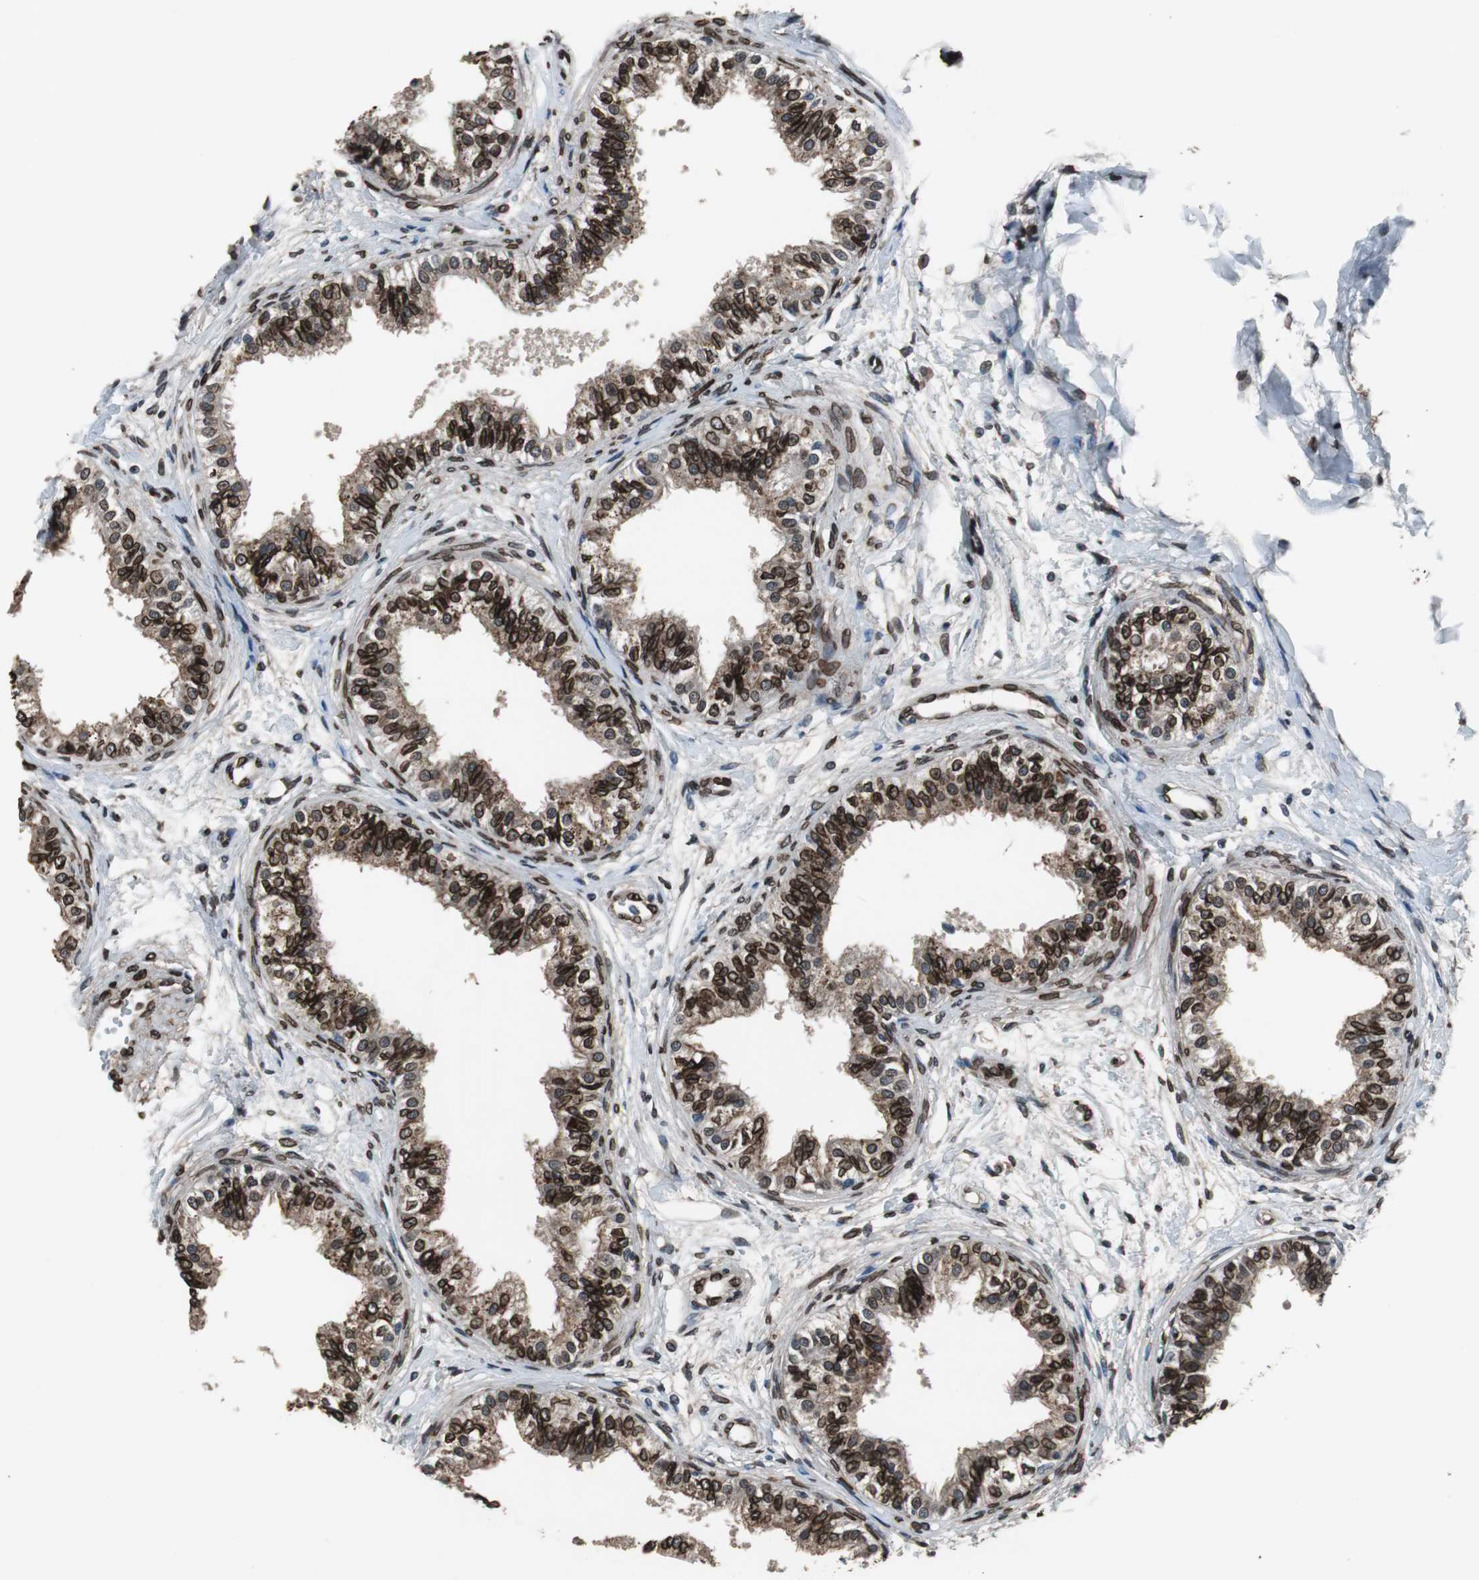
{"staining": {"intensity": "strong", "quantity": ">75%", "location": "cytoplasmic/membranous,nuclear"}, "tissue": "epididymis", "cell_type": "Glandular cells", "image_type": "normal", "snomed": [{"axis": "morphology", "description": "Normal tissue, NOS"}, {"axis": "morphology", "description": "Adenocarcinoma, metastatic, NOS"}, {"axis": "topography", "description": "Testis"}, {"axis": "topography", "description": "Epididymis"}], "caption": "Immunohistochemical staining of benign epididymis demonstrates strong cytoplasmic/membranous,nuclear protein staining in approximately >75% of glandular cells.", "gene": "LMNA", "patient": {"sex": "male", "age": 26}}